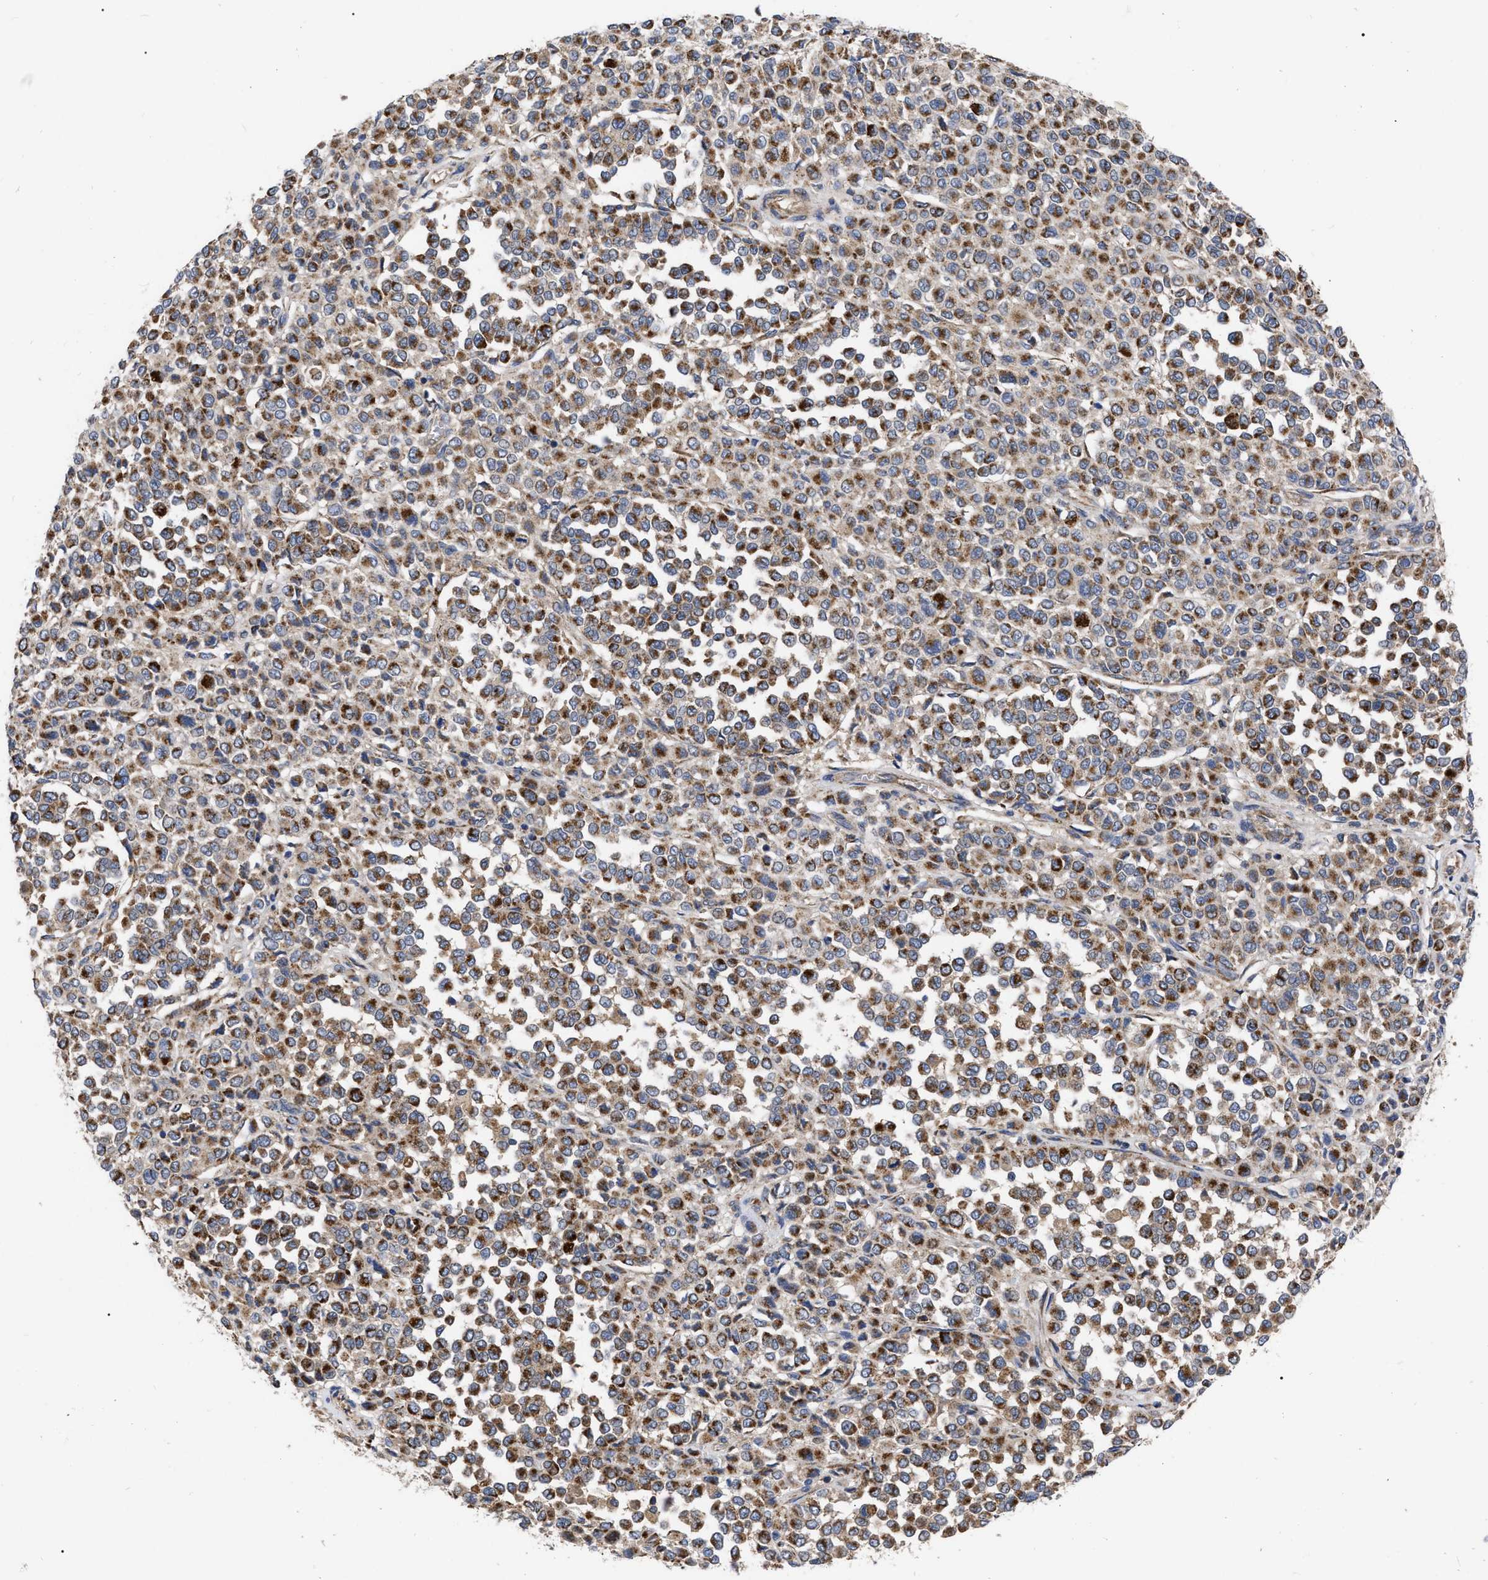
{"staining": {"intensity": "strong", "quantity": ">75%", "location": "cytoplasmic/membranous"}, "tissue": "melanoma", "cell_type": "Tumor cells", "image_type": "cancer", "snomed": [{"axis": "morphology", "description": "Malignant melanoma, Metastatic site"}, {"axis": "topography", "description": "Pancreas"}], "caption": "Strong cytoplasmic/membranous positivity for a protein is present in about >75% of tumor cells of melanoma using immunohistochemistry.", "gene": "CDKN2C", "patient": {"sex": "female", "age": 30}}